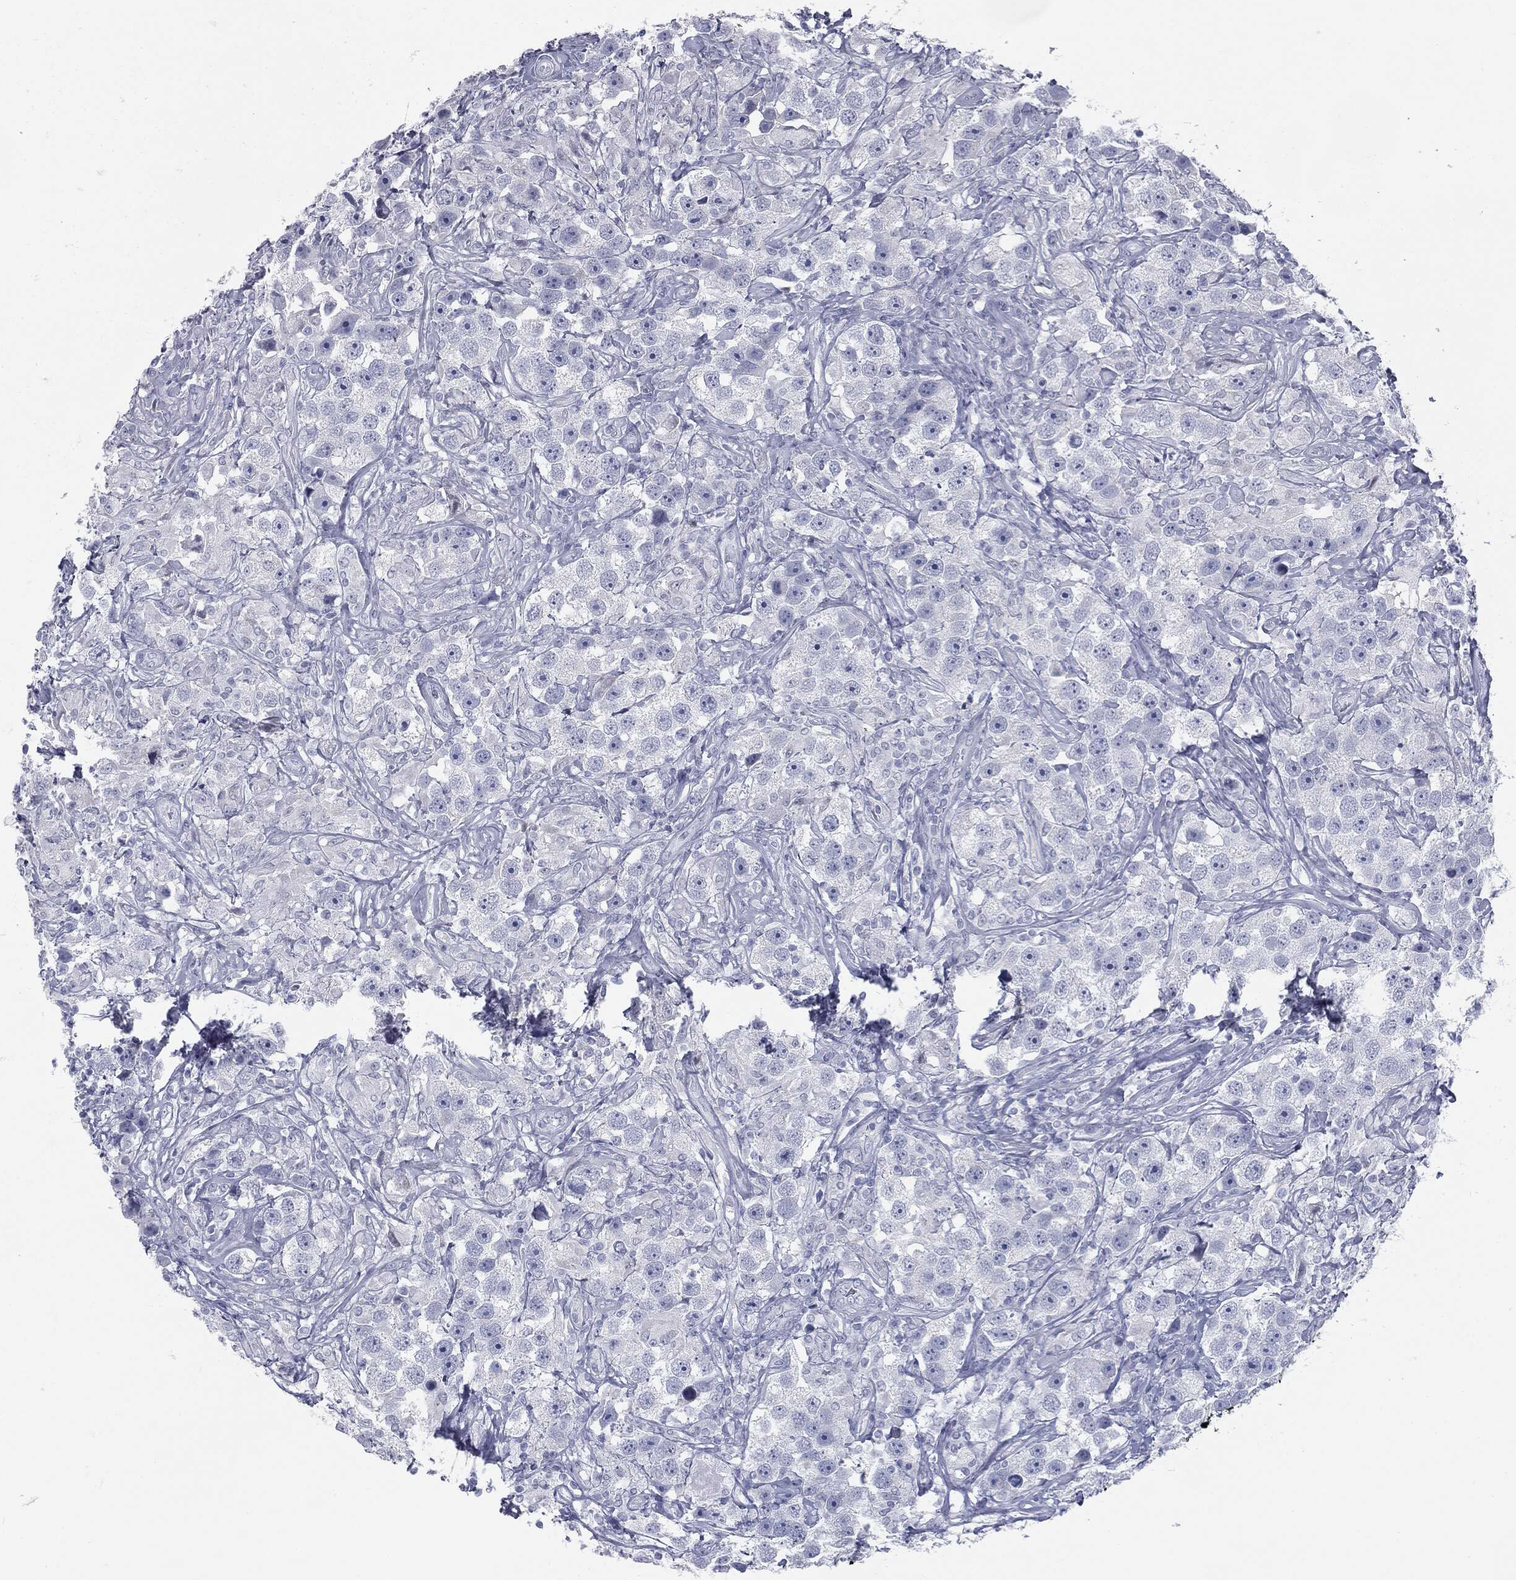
{"staining": {"intensity": "negative", "quantity": "none", "location": "none"}, "tissue": "testis cancer", "cell_type": "Tumor cells", "image_type": "cancer", "snomed": [{"axis": "morphology", "description": "Seminoma, NOS"}, {"axis": "topography", "description": "Testis"}], "caption": "IHC photomicrograph of neoplastic tissue: testis cancer stained with DAB demonstrates no significant protein positivity in tumor cells.", "gene": "TPO", "patient": {"sex": "male", "age": 49}}